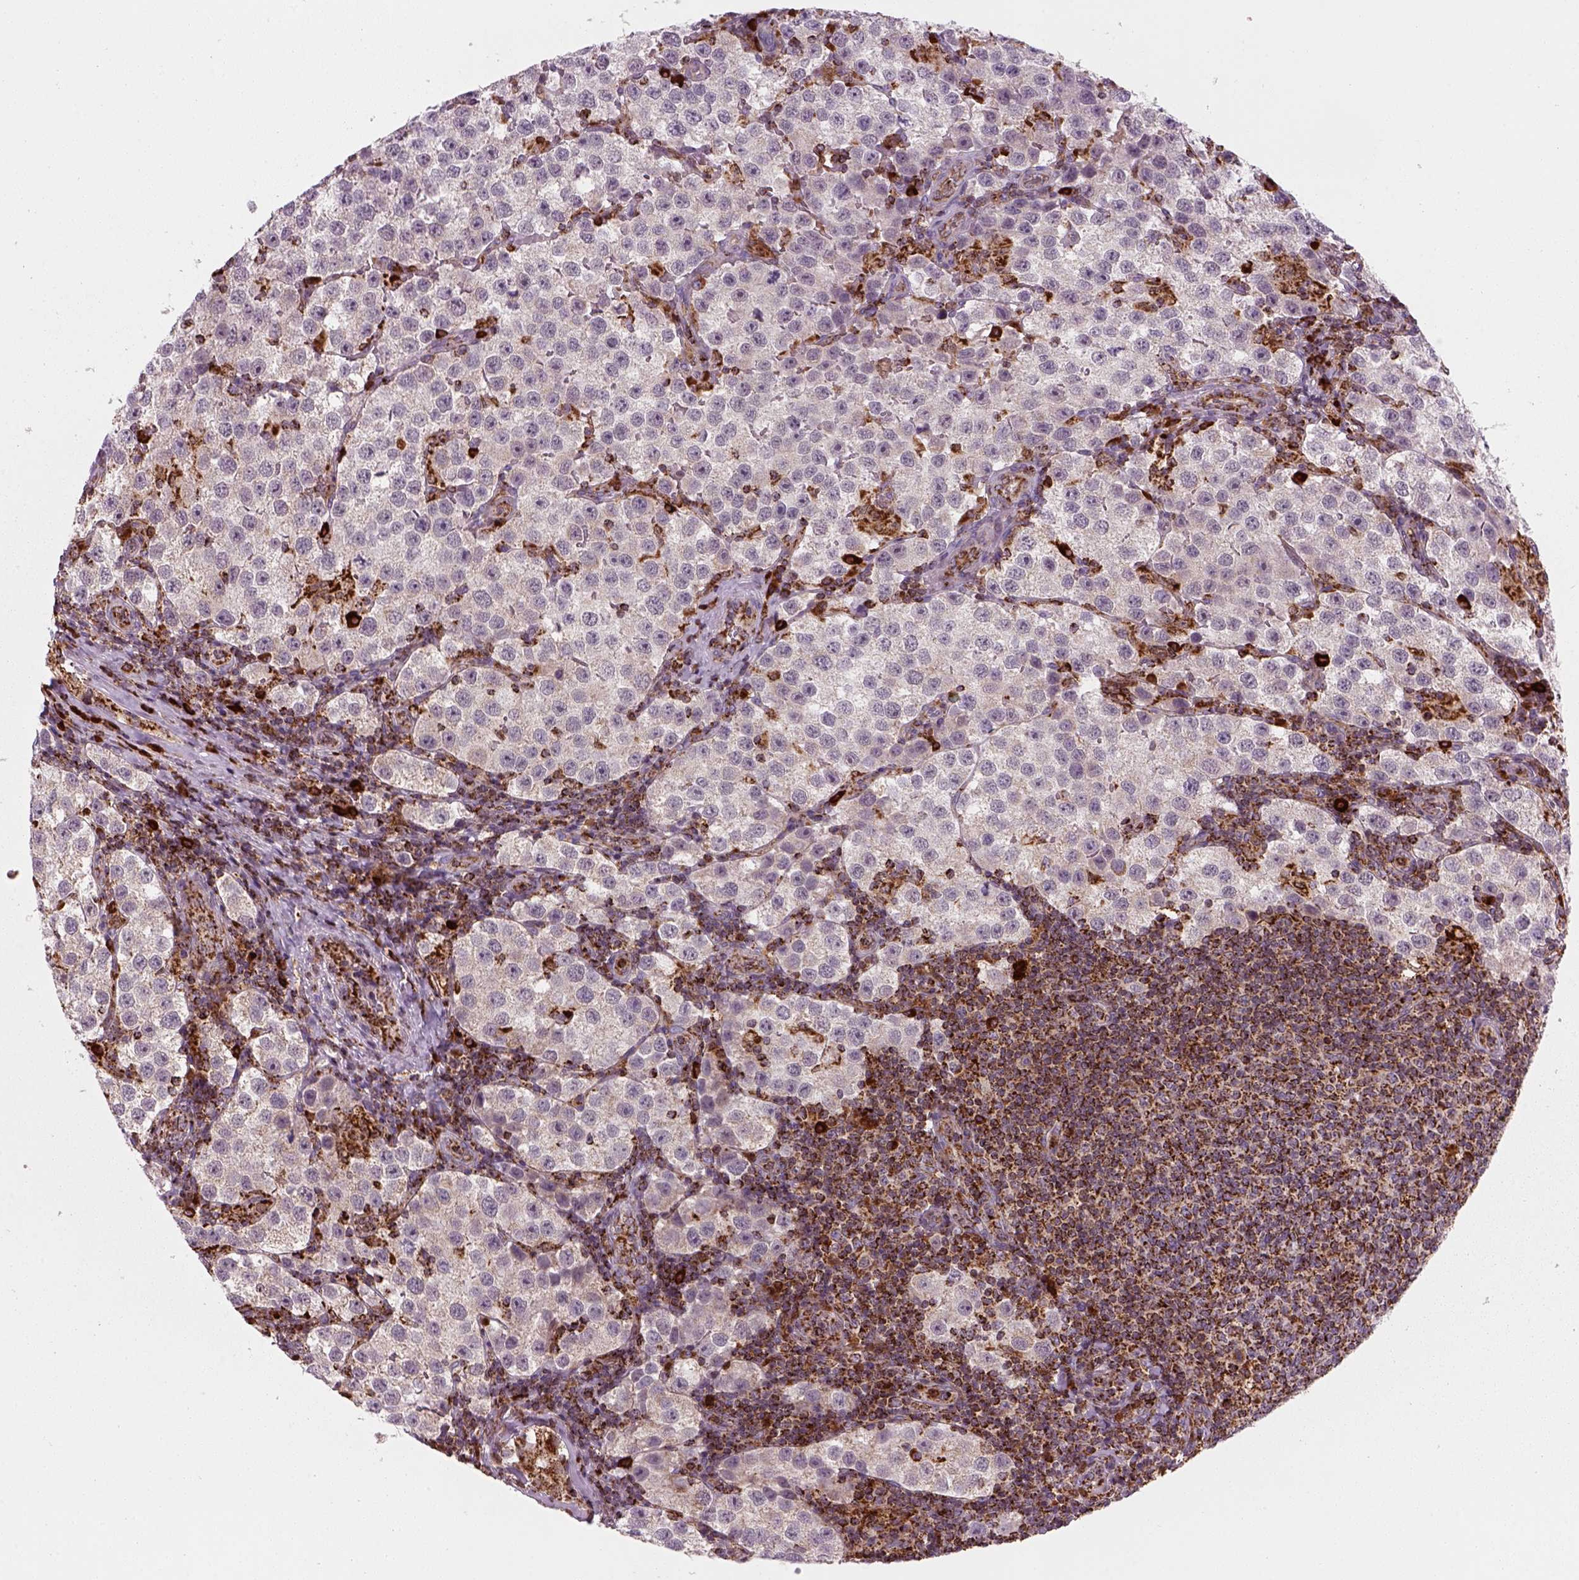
{"staining": {"intensity": "negative", "quantity": "none", "location": "none"}, "tissue": "testis cancer", "cell_type": "Tumor cells", "image_type": "cancer", "snomed": [{"axis": "morphology", "description": "Seminoma, NOS"}, {"axis": "topography", "description": "Testis"}], "caption": "Tumor cells show no significant staining in testis cancer (seminoma). Brightfield microscopy of IHC stained with DAB (brown) and hematoxylin (blue), captured at high magnification.", "gene": "NUDT16L1", "patient": {"sex": "male", "age": 37}}